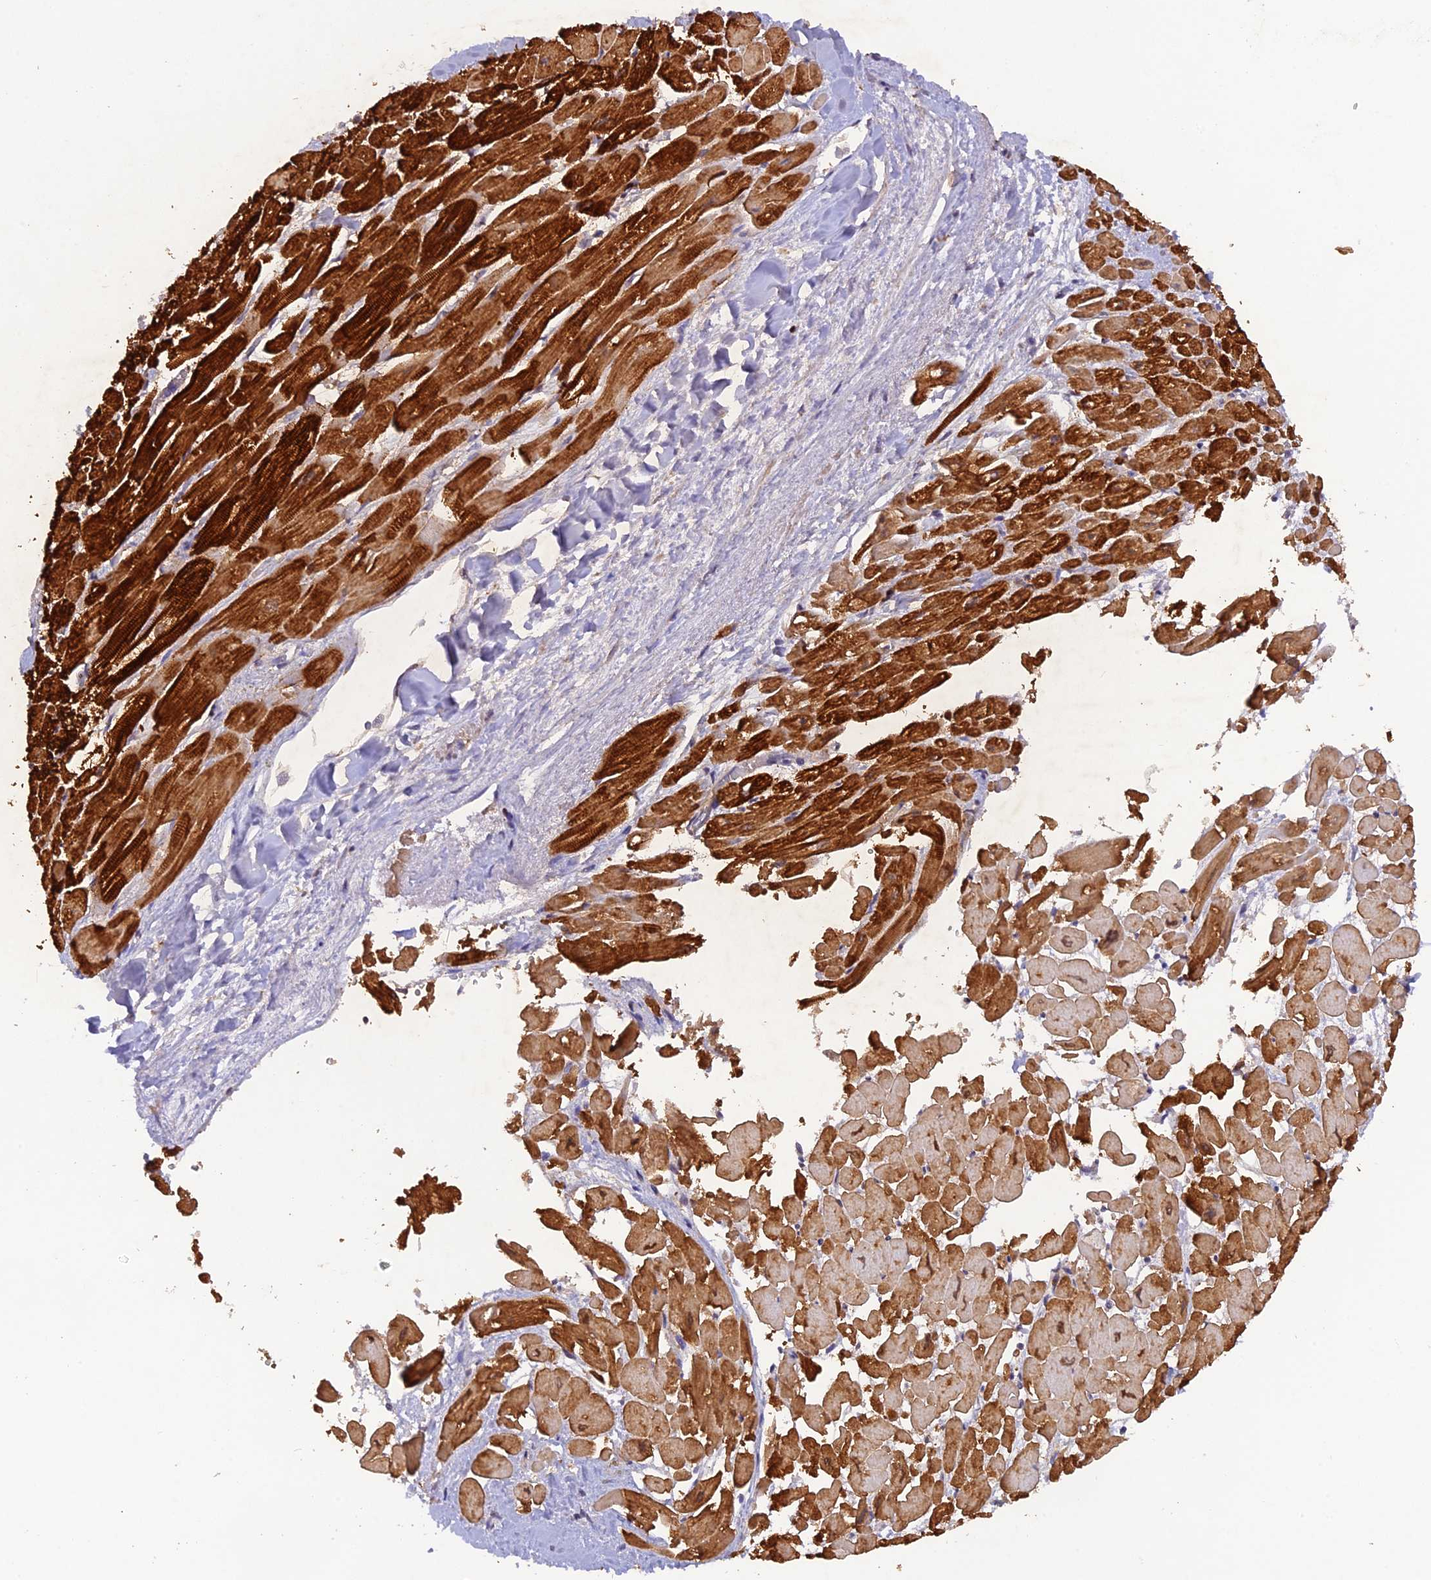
{"staining": {"intensity": "strong", "quantity": ">75%", "location": "cytoplasmic/membranous"}, "tissue": "heart muscle", "cell_type": "Cardiomyocytes", "image_type": "normal", "snomed": [{"axis": "morphology", "description": "Normal tissue, NOS"}, {"axis": "topography", "description": "Heart"}], "caption": "Protein expression analysis of unremarkable heart muscle reveals strong cytoplasmic/membranous expression in approximately >75% of cardiomyocytes.", "gene": "ZNF436", "patient": {"sex": "male", "age": 54}}